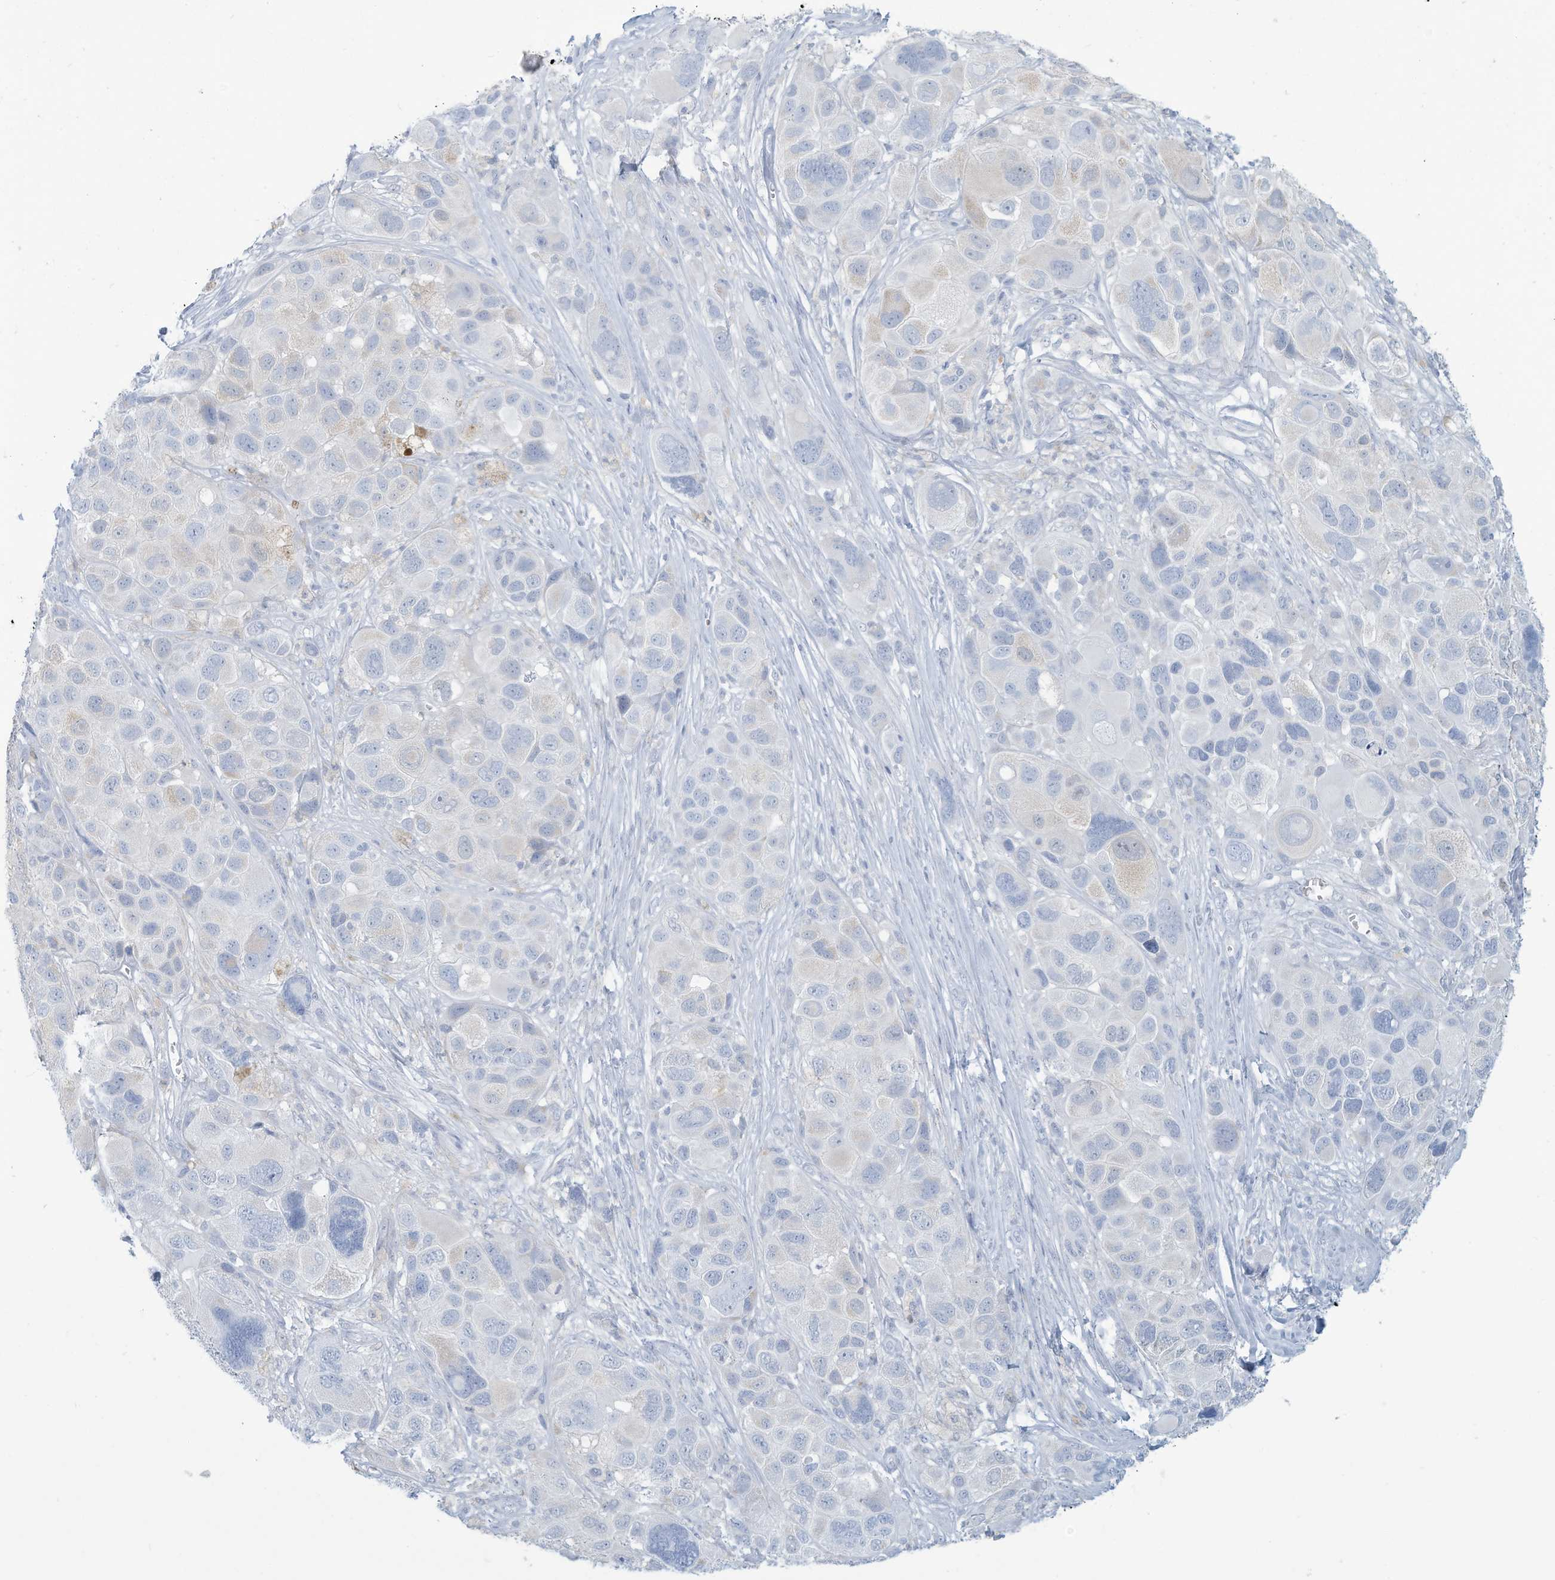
{"staining": {"intensity": "negative", "quantity": "none", "location": "none"}, "tissue": "melanoma", "cell_type": "Tumor cells", "image_type": "cancer", "snomed": [{"axis": "morphology", "description": "Malignant melanoma, NOS"}, {"axis": "topography", "description": "Skin of trunk"}], "caption": "Tumor cells are negative for brown protein staining in malignant melanoma.", "gene": "ERI2", "patient": {"sex": "male", "age": 71}}